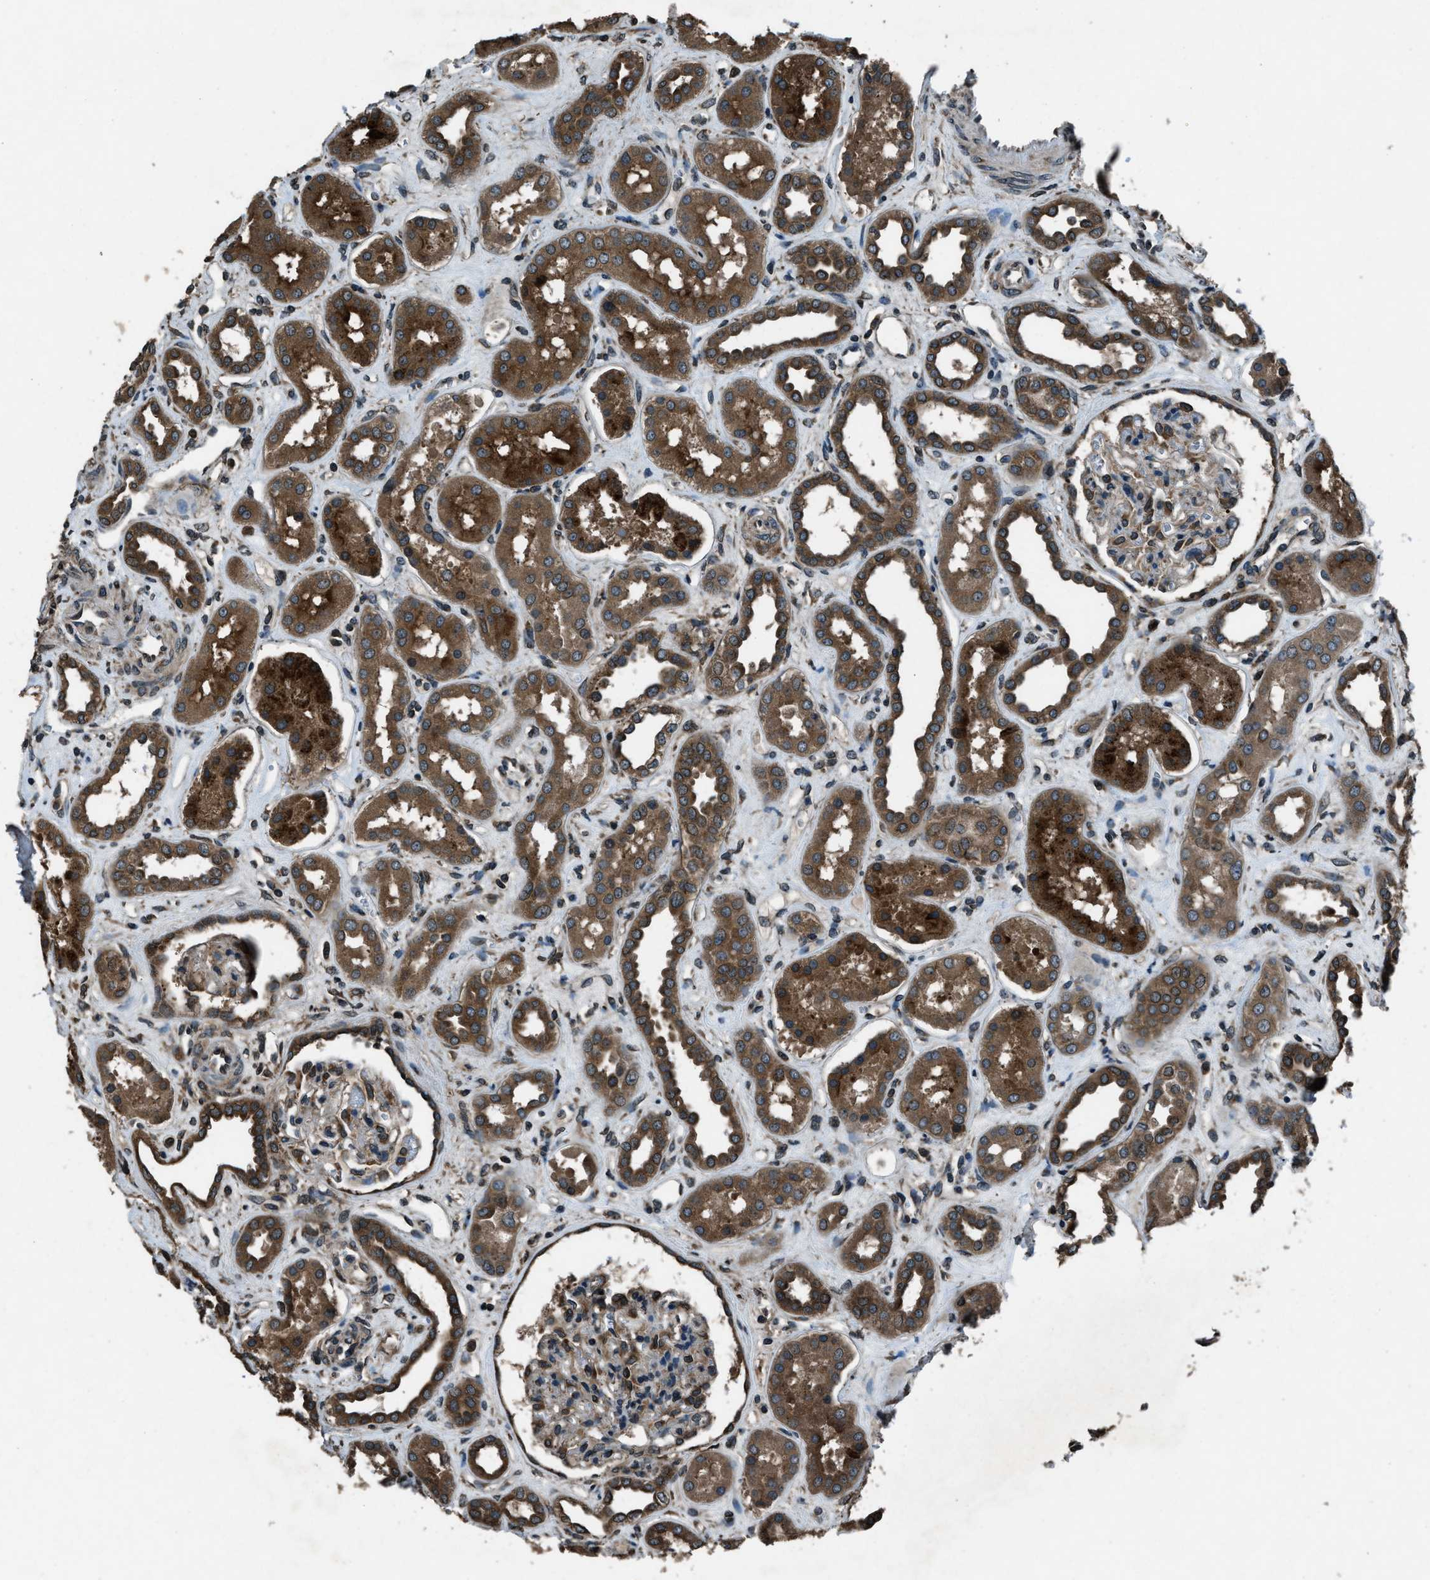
{"staining": {"intensity": "moderate", "quantity": "25%-75%", "location": "cytoplasmic/membranous"}, "tissue": "kidney", "cell_type": "Cells in glomeruli", "image_type": "normal", "snomed": [{"axis": "morphology", "description": "Normal tissue, NOS"}, {"axis": "topography", "description": "Kidney"}], "caption": "IHC staining of normal kidney, which shows medium levels of moderate cytoplasmic/membranous staining in about 25%-75% of cells in glomeruli indicating moderate cytoplasmic/membranous protein staining. The staining was performed using DAB (3,3'-diaminobenzidine) (brown) for protein detection and nuclei were counterstained in hematoxylin (blue).", "gene": "TRIM4", "patient": {"sex": "male", "age": 59}}